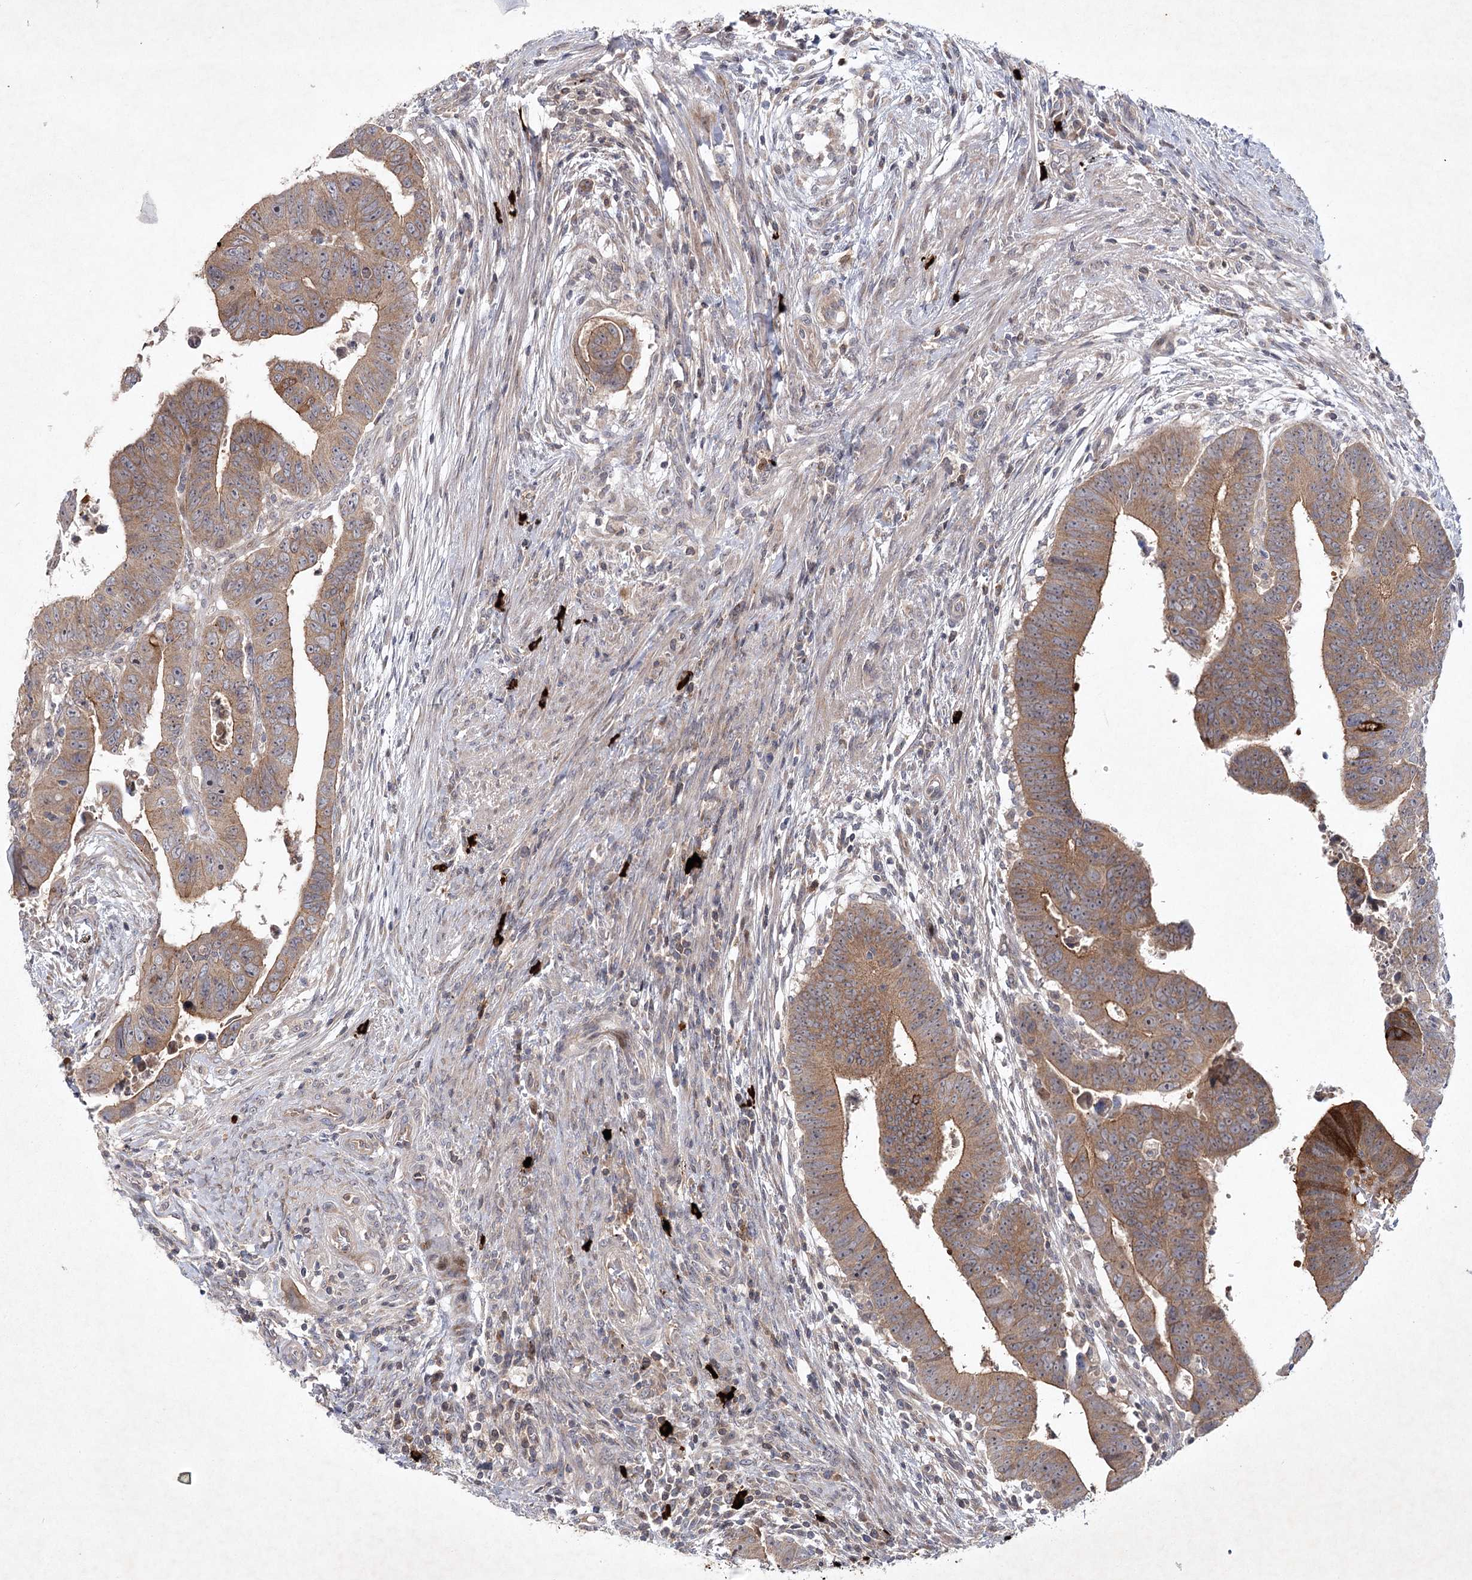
{"staining": {"intensity": "moderate", "quantity": ">75%", "location": "cytoplasmic/membranous"}, "tissue": "colorectal cancer", "cell_type": "Tumor cells", "image_type": "cancer", "snomed": [{"axis": "morphology", "description": "Normal tissue, NOS"}, {"axis": "morphology", "description": "Adenocarcinoma, NOS"}, {"axis": "topography", "description": "Rectum"}], "caption": "A brown stain highlights moderate cytoplasmic/membranous positivity of a protein in adenocarcinoma (colorectal) tumor cells.", "gene": "MAP3K13", "patient": {"sex": "female", "age": 65}}